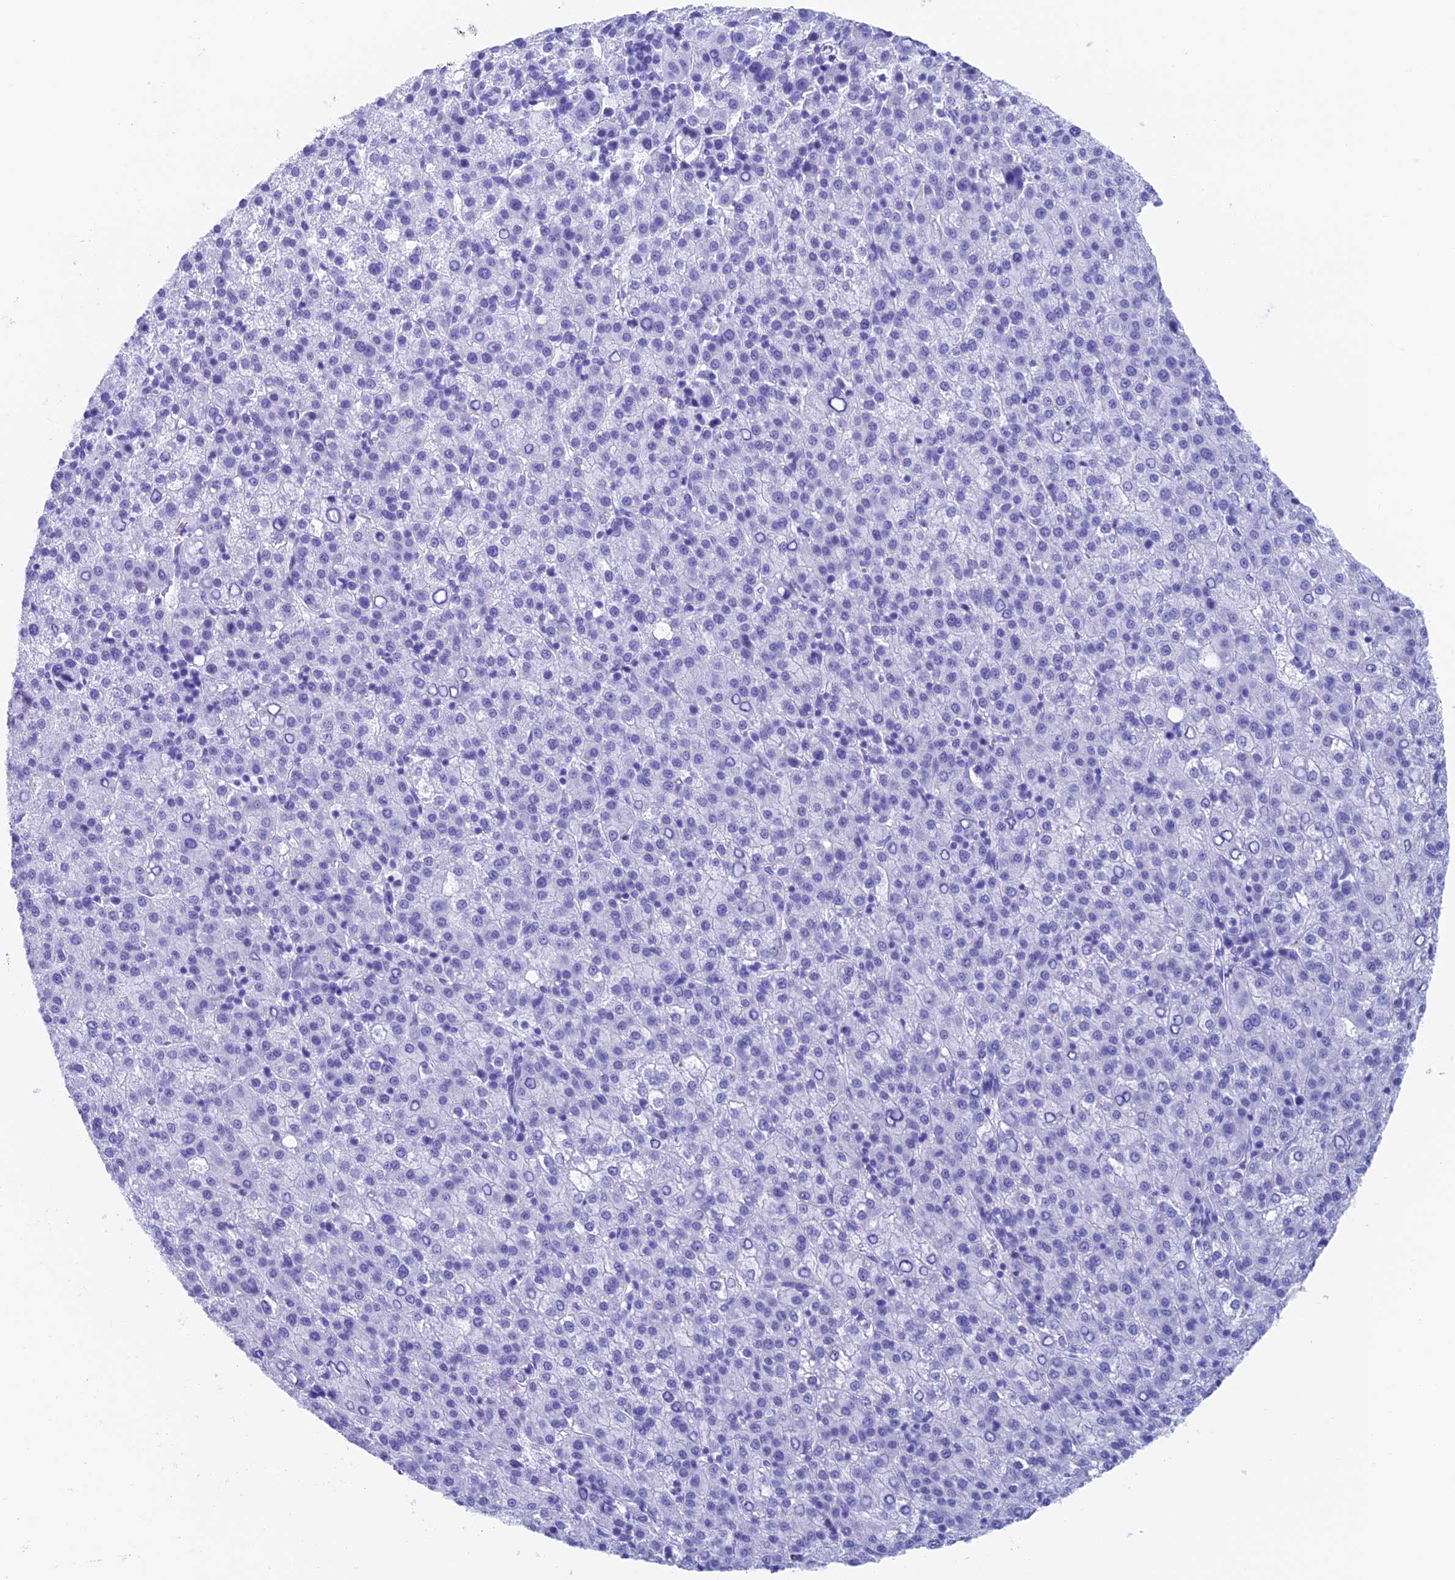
{"staining": {"intensity": "negative", "quantity": "none", "location": "none"}, "tissue": "liver cancer", "cell_type": "Tumor cells", "image_type": "cancer", "snomed": [{"axis": "morphology", "description": "Carcinoma, Hepatocellular, NOS"}, {"axis": "topography", "description": "Liver"}], "caption": "Hepatocellular carcinoma (liver) was stained to show a protein in brown. There is no significant expression in tumor cells.", "gene": "ADAMTS13", "patient": {"sex": "female", "age": 58}}